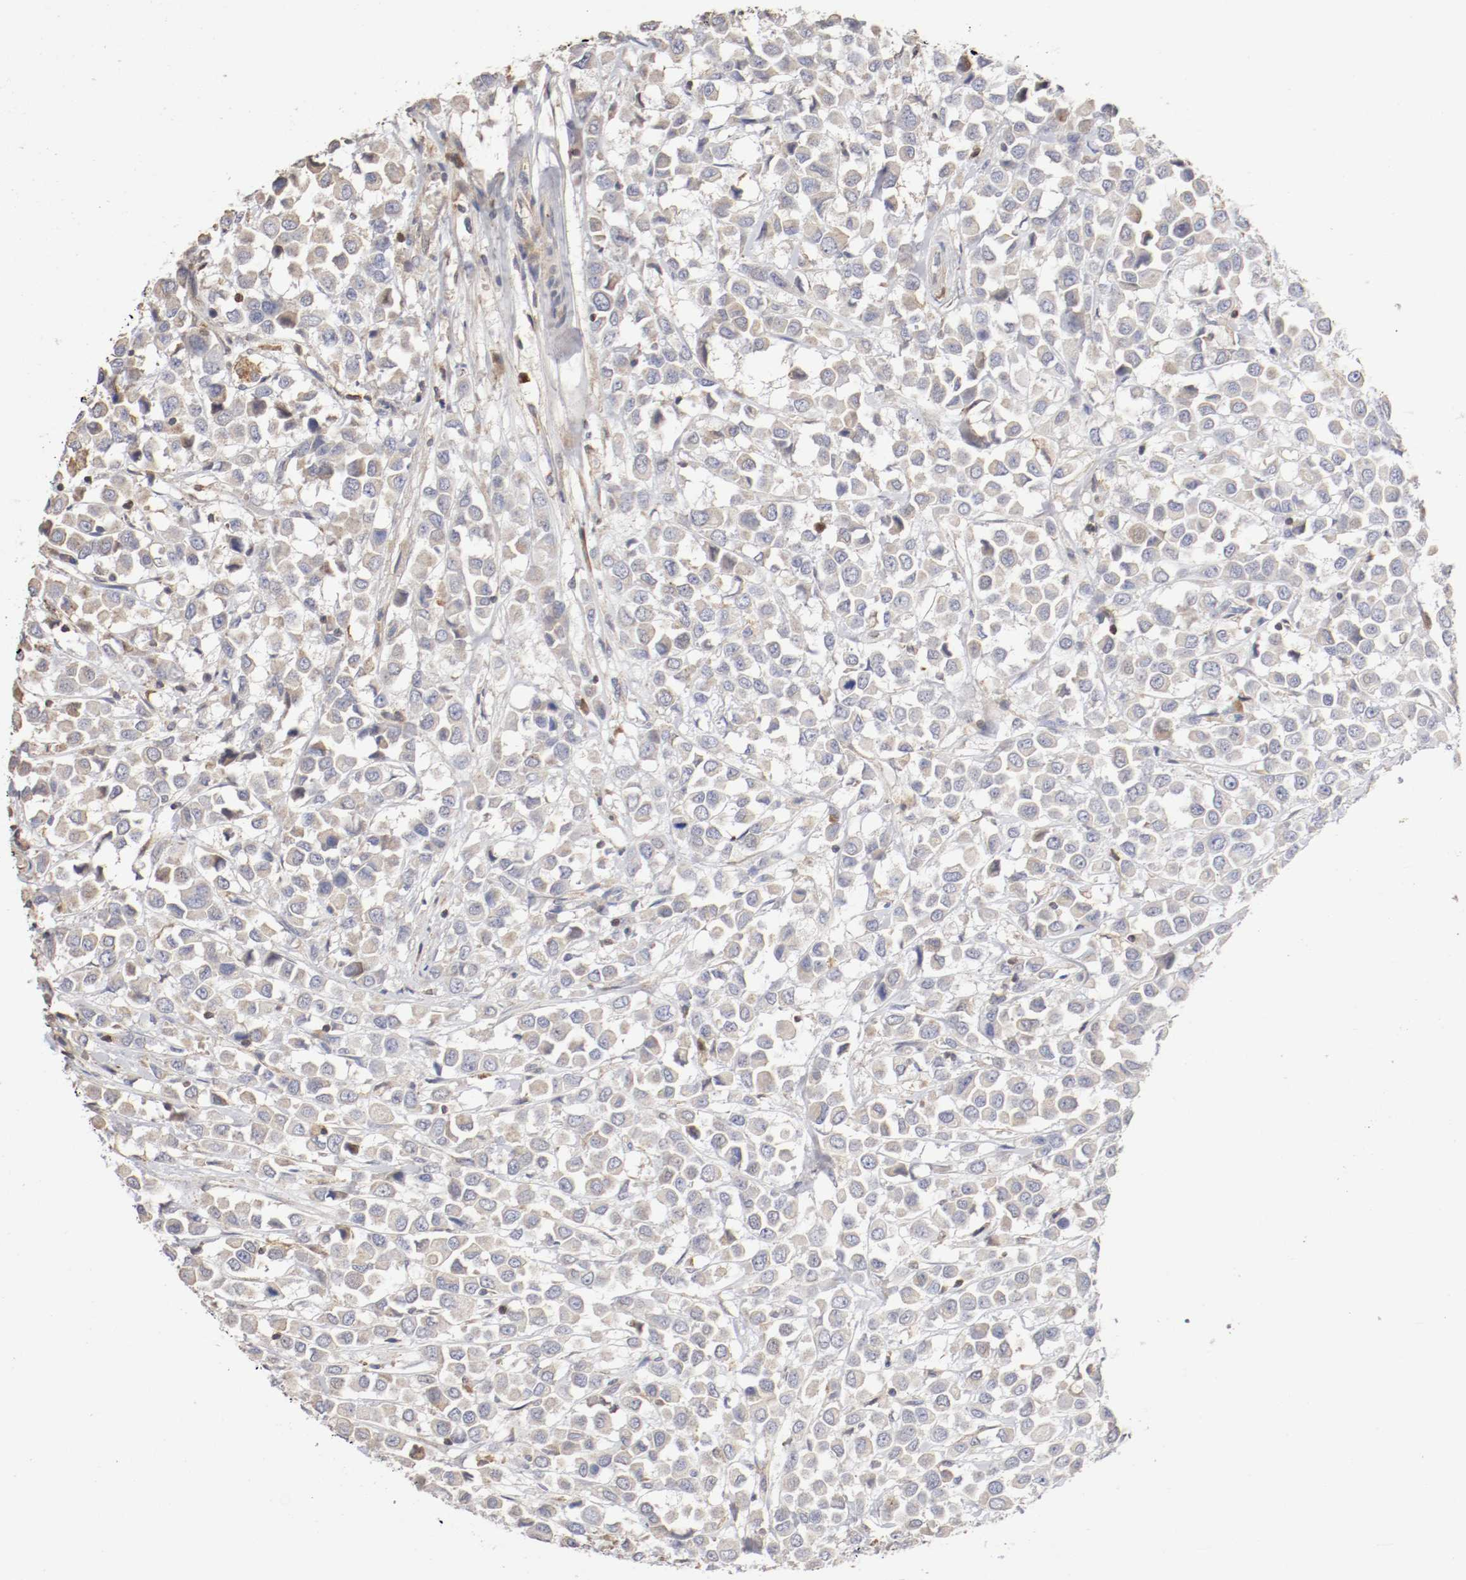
{"staining": {"intensity": "weak", "quantity": "25%-75%", "location": "cytoplasmic/membranous"}, "tissue": "breast cancer", "cell_type": "Tumor cells", "image_type": "cancer", "snomed": [{"axis": "morphology", "description": "Duct carcinoma"}, {"axis": "topography", "description": "Breast"}], "caption": "Protein expression analysis of breast cancer (invasive ductal carcinoma) reveals weak cytoplasmic/membranous expression in approximately 25%-75% of tumor cells.", "gene": "CDK6", "patient": {"sex": "female", "age": 61}}